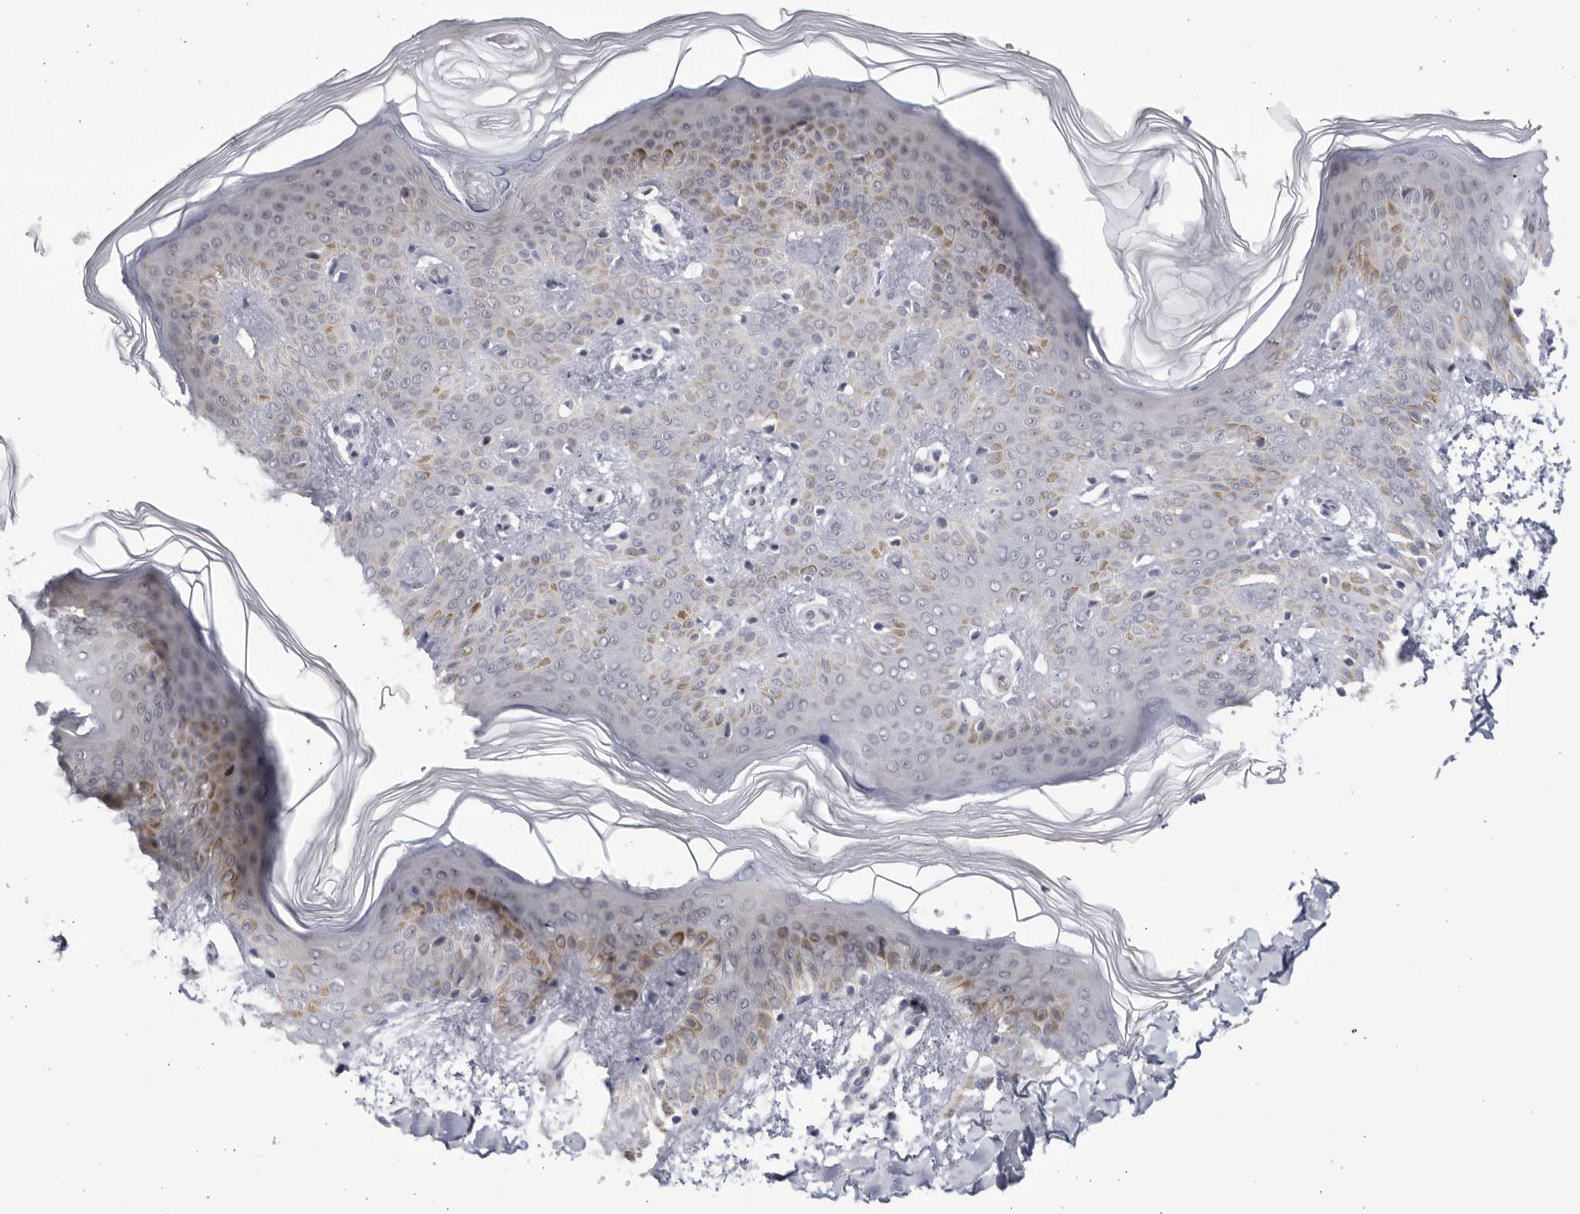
{"staining": {"intensity": "negative", "quantity": "none", "location": "none"}, "tissue": "skin", "cell_type": "Fibroblasts", "image_type": "normal", "snomed": [{"axis": "morphology", "description": "Normal tissue, NOS"}, {"axis": "morphology", "description": "Neoplasm, benign, NOS"}, {"axis": "topography", "description": "Skin"}, {"axis": "topography", "description": "Soft tissue"}], "caption": "Fibroblasts show no significant positivity in benign skin.", "gene": "CNBD1", "patient": {"sex": "male", "age": 26}}